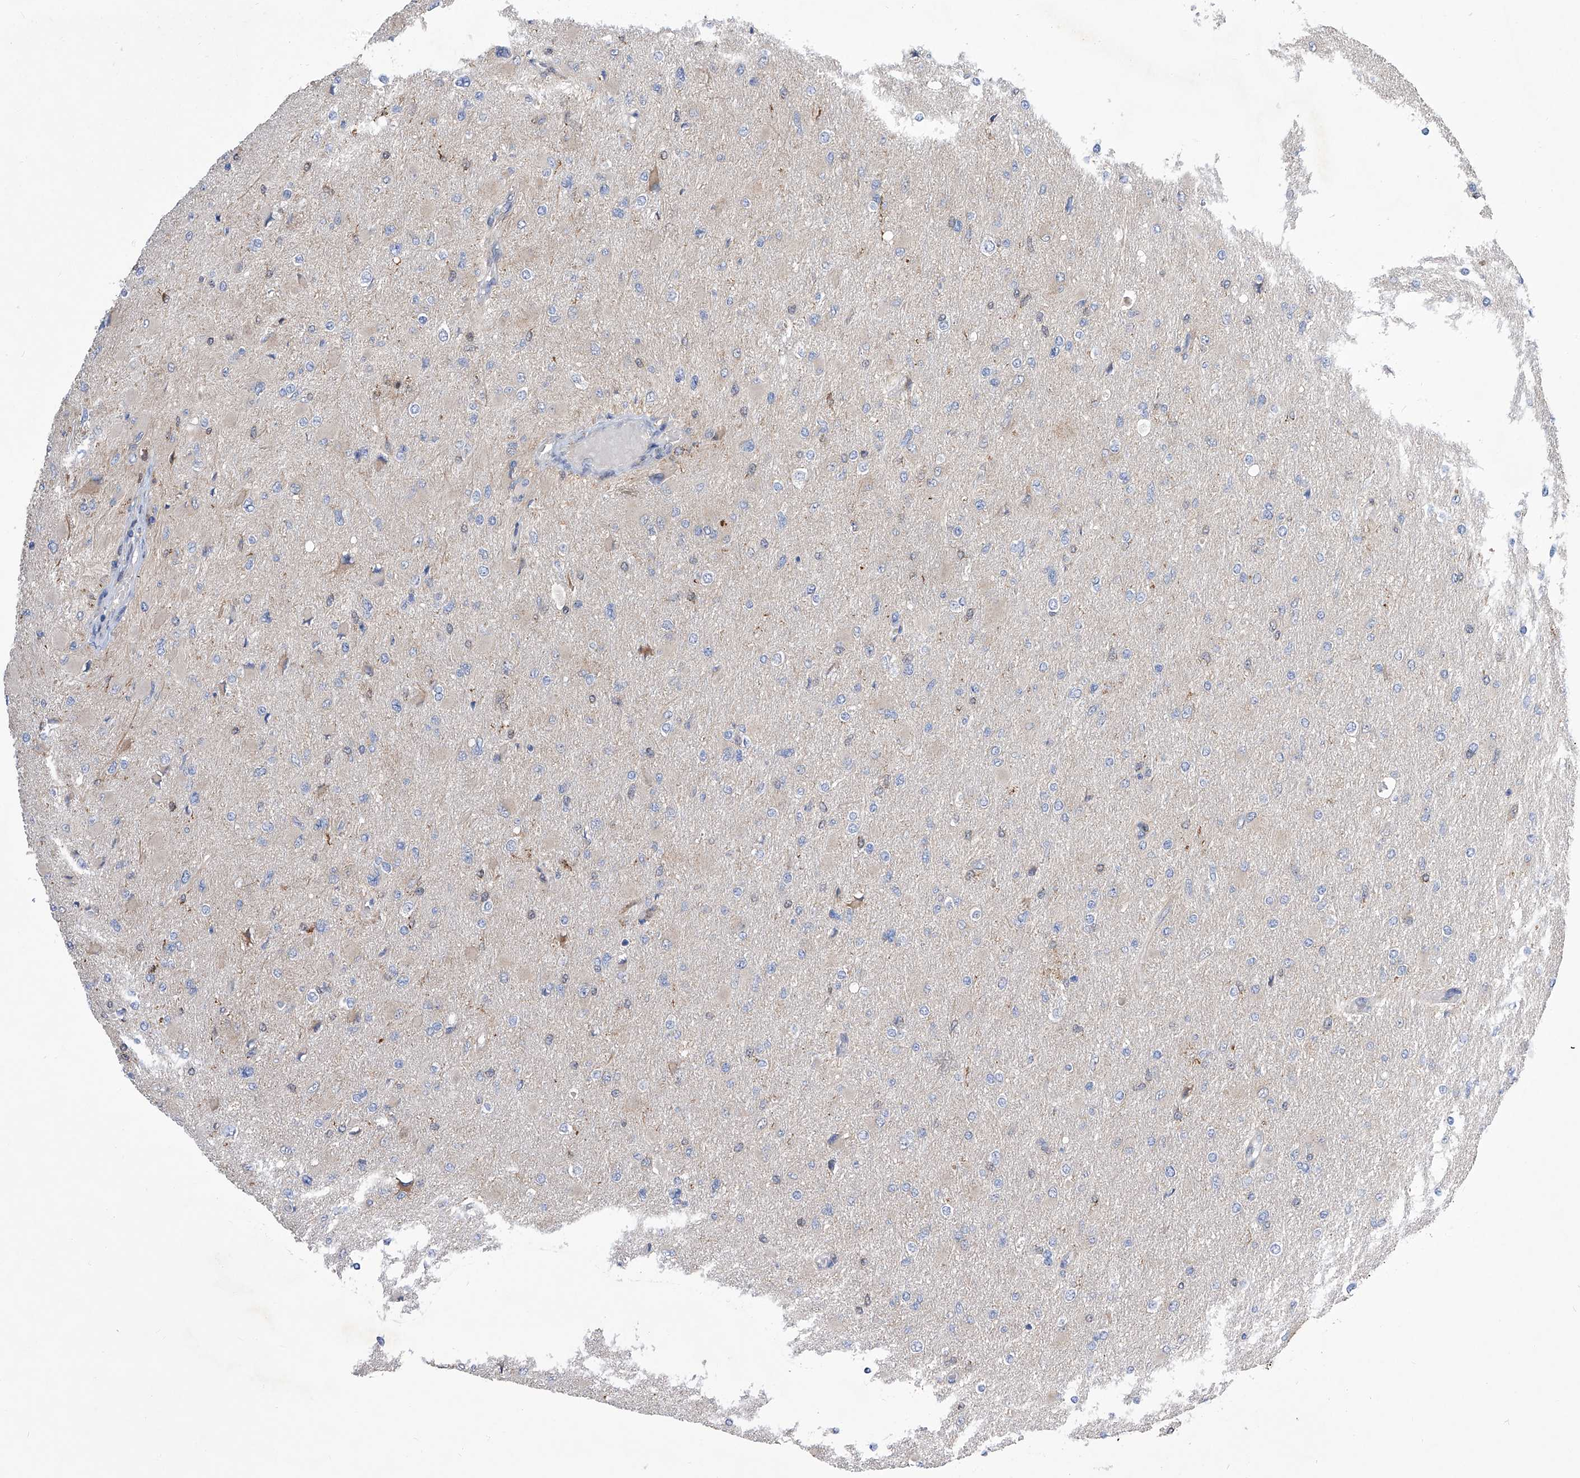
{"staining": {"intensity": "negative", "quantity": "none", "location": "none"}, "tissue": "glioma", "cell_type": "Tumor cells", "image_type": "cancer", "snomed": [{"axis": "morphology", "description": "Glioma, malignant, High grade"}, {"axis": "topography", "description": "Cerebral cortex"}], "caption": "Tumor cells are negative for protein expression in human glioma. Nuclei are stained in blue.", "gene": "SPATA20", "patient": {"sex": "female", "age": 36}}